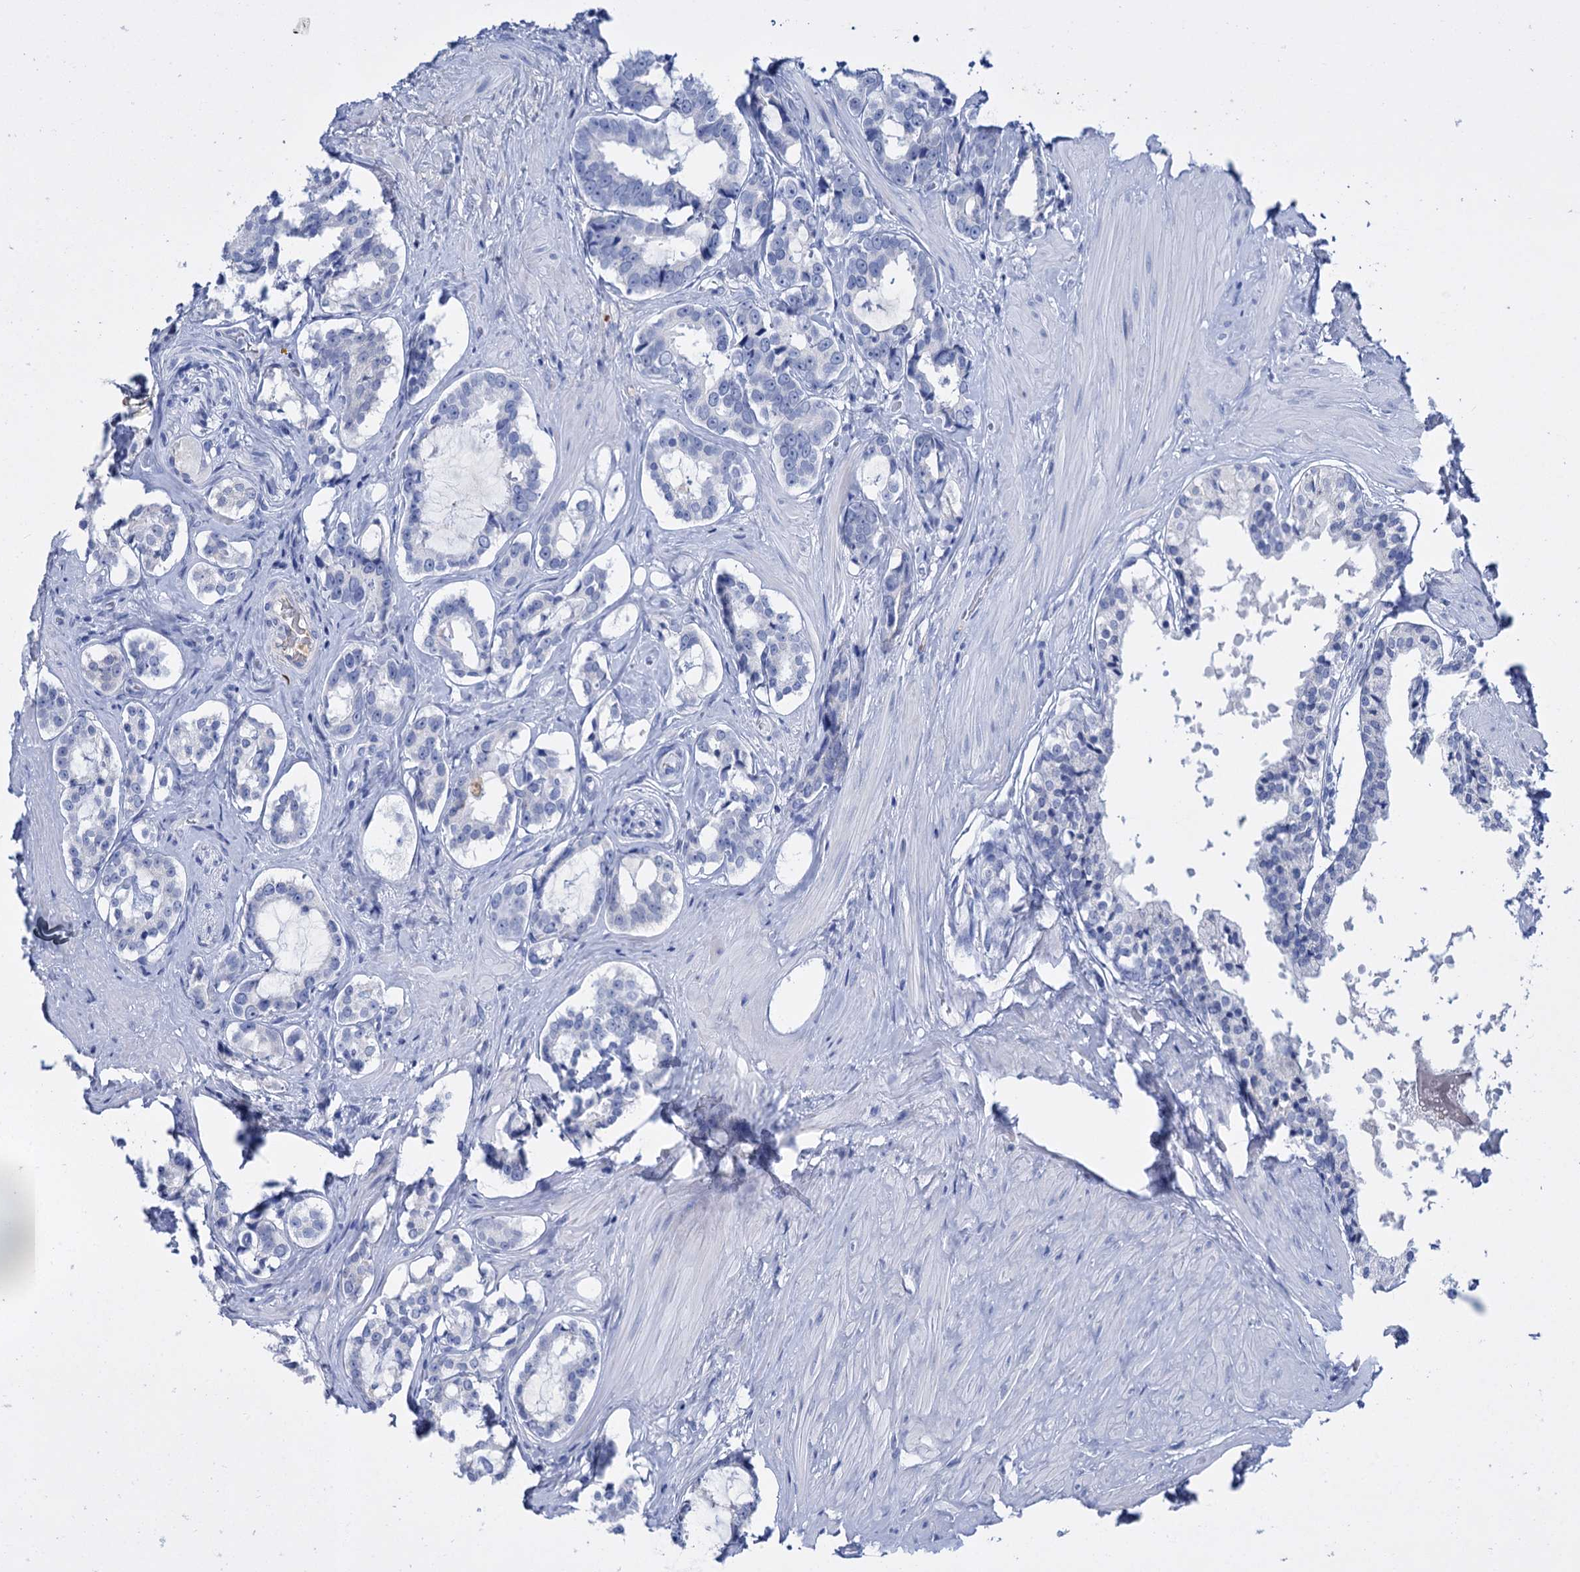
{"staining": {"intensity": "negative", "quantity": "none", "location": "none"}, "tissue": "prostate cancer", "cell_type": "Tumor cells", "image_type": "cancer", "snomed": [{"axis": "morphology", "description": "Adenocarcinoma, High grade"}, {"axis": "topography", "description": "Prostate"}], "caption": "Tumor cells are negative for brown protein staining in adenocarcinoma (high-grade) (prostate). (Brightfield microscopy of DAB immunohistochemistry (IHC) at high magnification).", "gene": "FBXW12", "patient": {"sex": "male", "age": 58}}